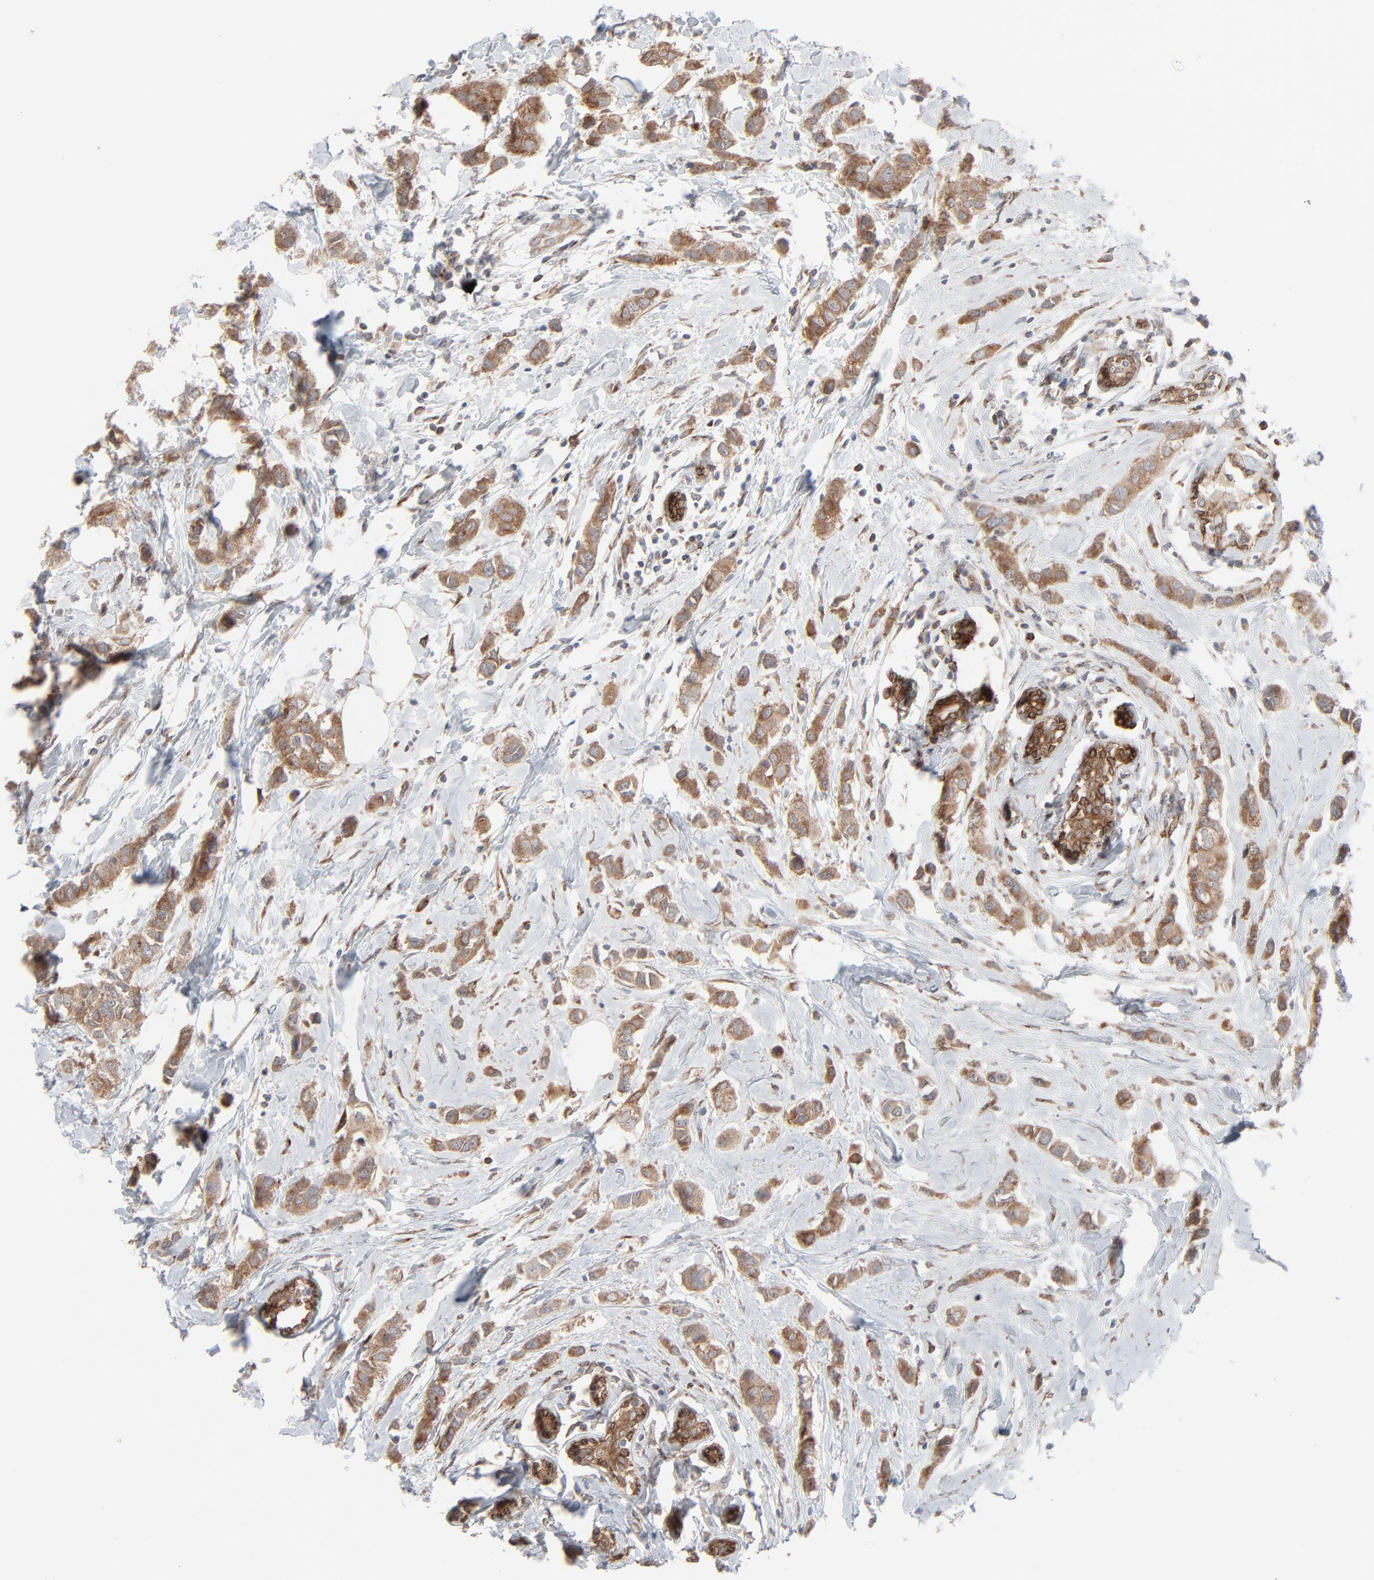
{"staining": {"intensity": "moderate", "quantity": ">75%", "location": "cytoplasmic/membranous"}, "tissue": "breast cancer", "cell_type": "Tumor cells", "image_type": "cancer", "snomed": [{"axis": "morphology", "description": "Normal tissue, NOS"}, {"axis": "morphology", "description": "Duct carcinoma"}, {"axis": "topography", "description": "Breast"}], "caption": "Immunohistochemical staining of human invasive ductal carcinoma (breast) reveals moderate cytoplasmic/membranous protein positivity in approximately >75% of tumor cells.", "gene": "KDSR", "patient": {"sex": "female", "age": 50}}